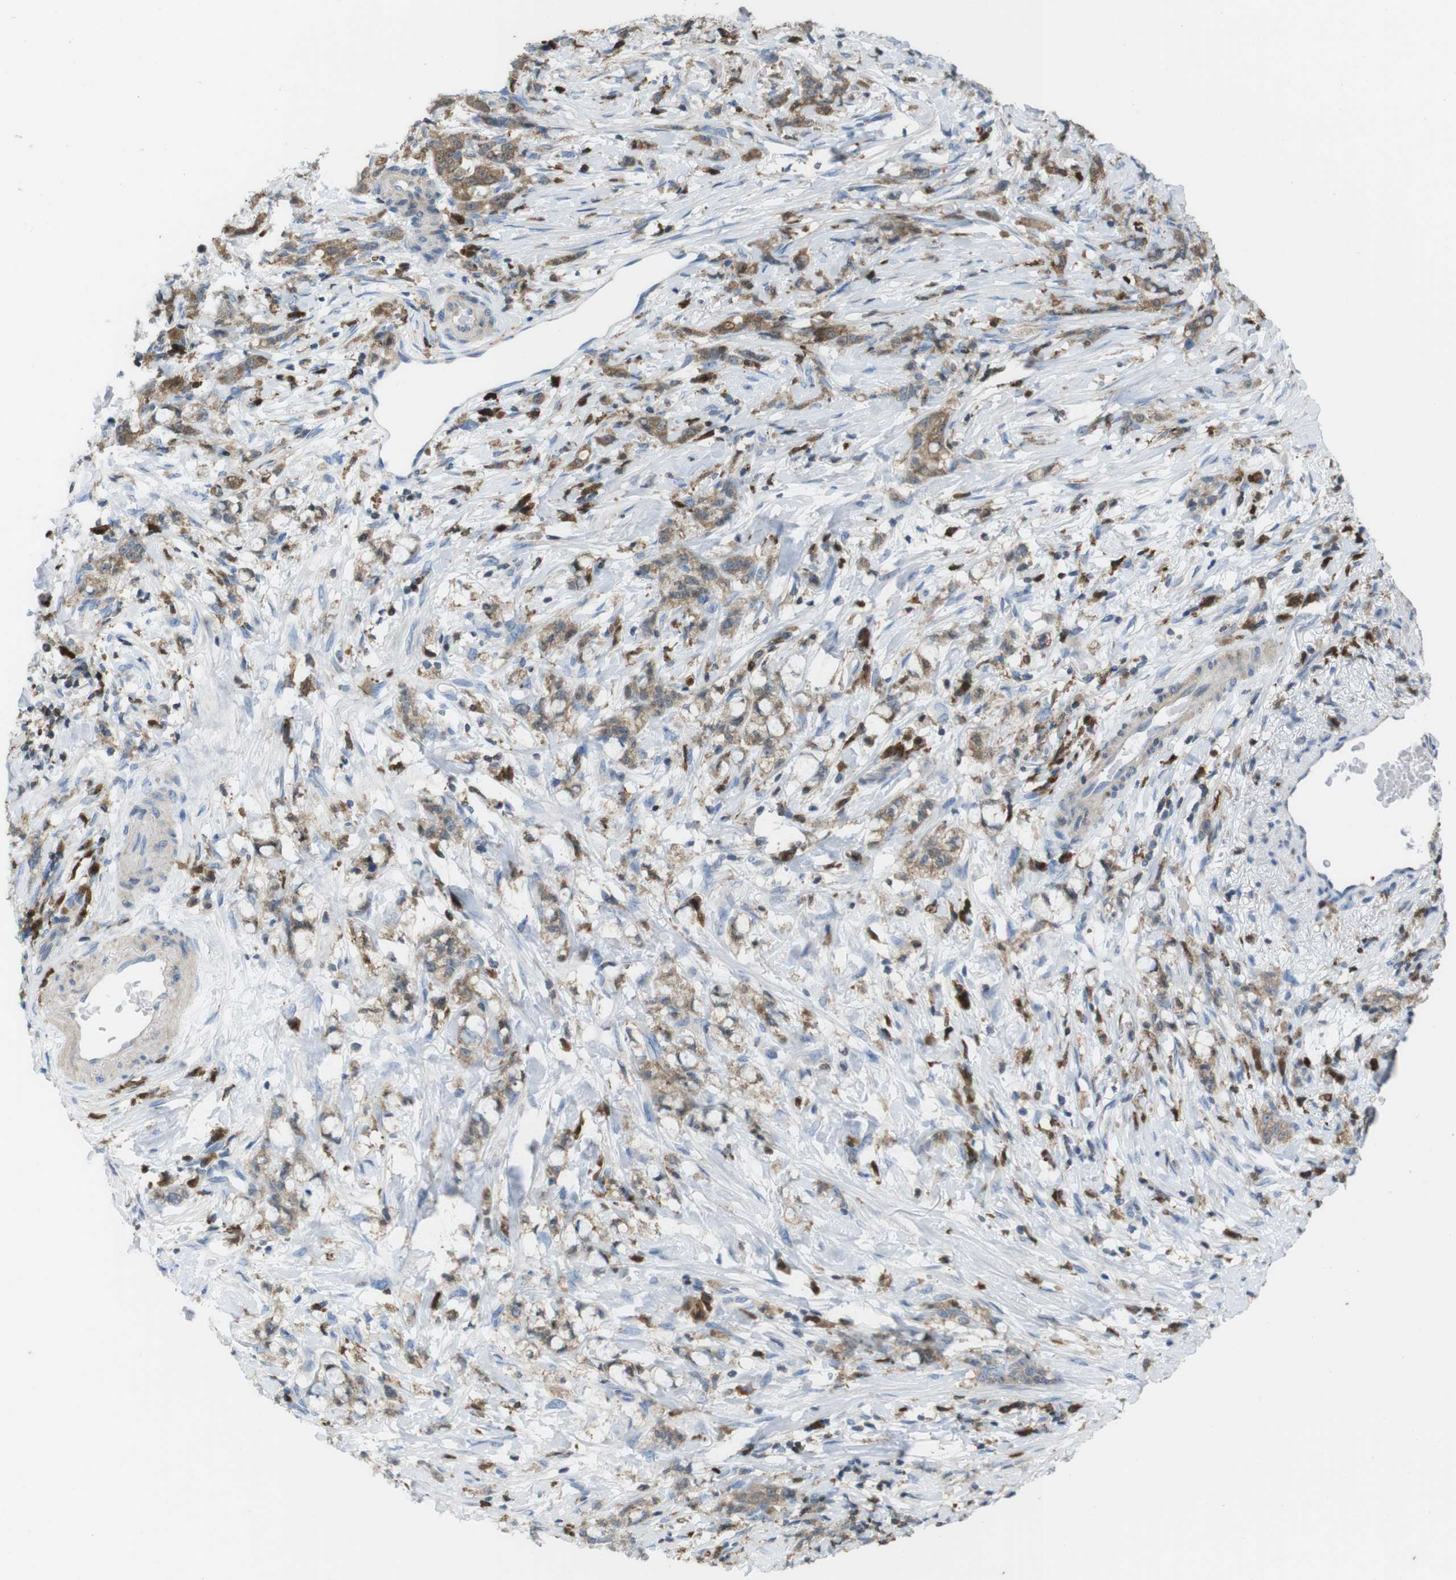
{"staining": {"intensity": "moderate", "quantity": ">75%", "location": "cytoplasmic/membranous"}, "tissue": "stomach cancer", "cell_type": "Tumor cells", "image_type": "cancer", "snomed": [{"axis": "morphology", "description": "Adenocarcinoma, NOS"}, {"axis": "topography", "description": "Stomach, lower"}], "caption": "A photomicrograph showing moderate cytoplasmic/membranous positivity in about >75% of tumor cells in adenocarcinoma (stomach), as visualized by brown immunohistochemical staining.", "gene": "PRKCD", "patient": {"sex": "male", "age": 88}}